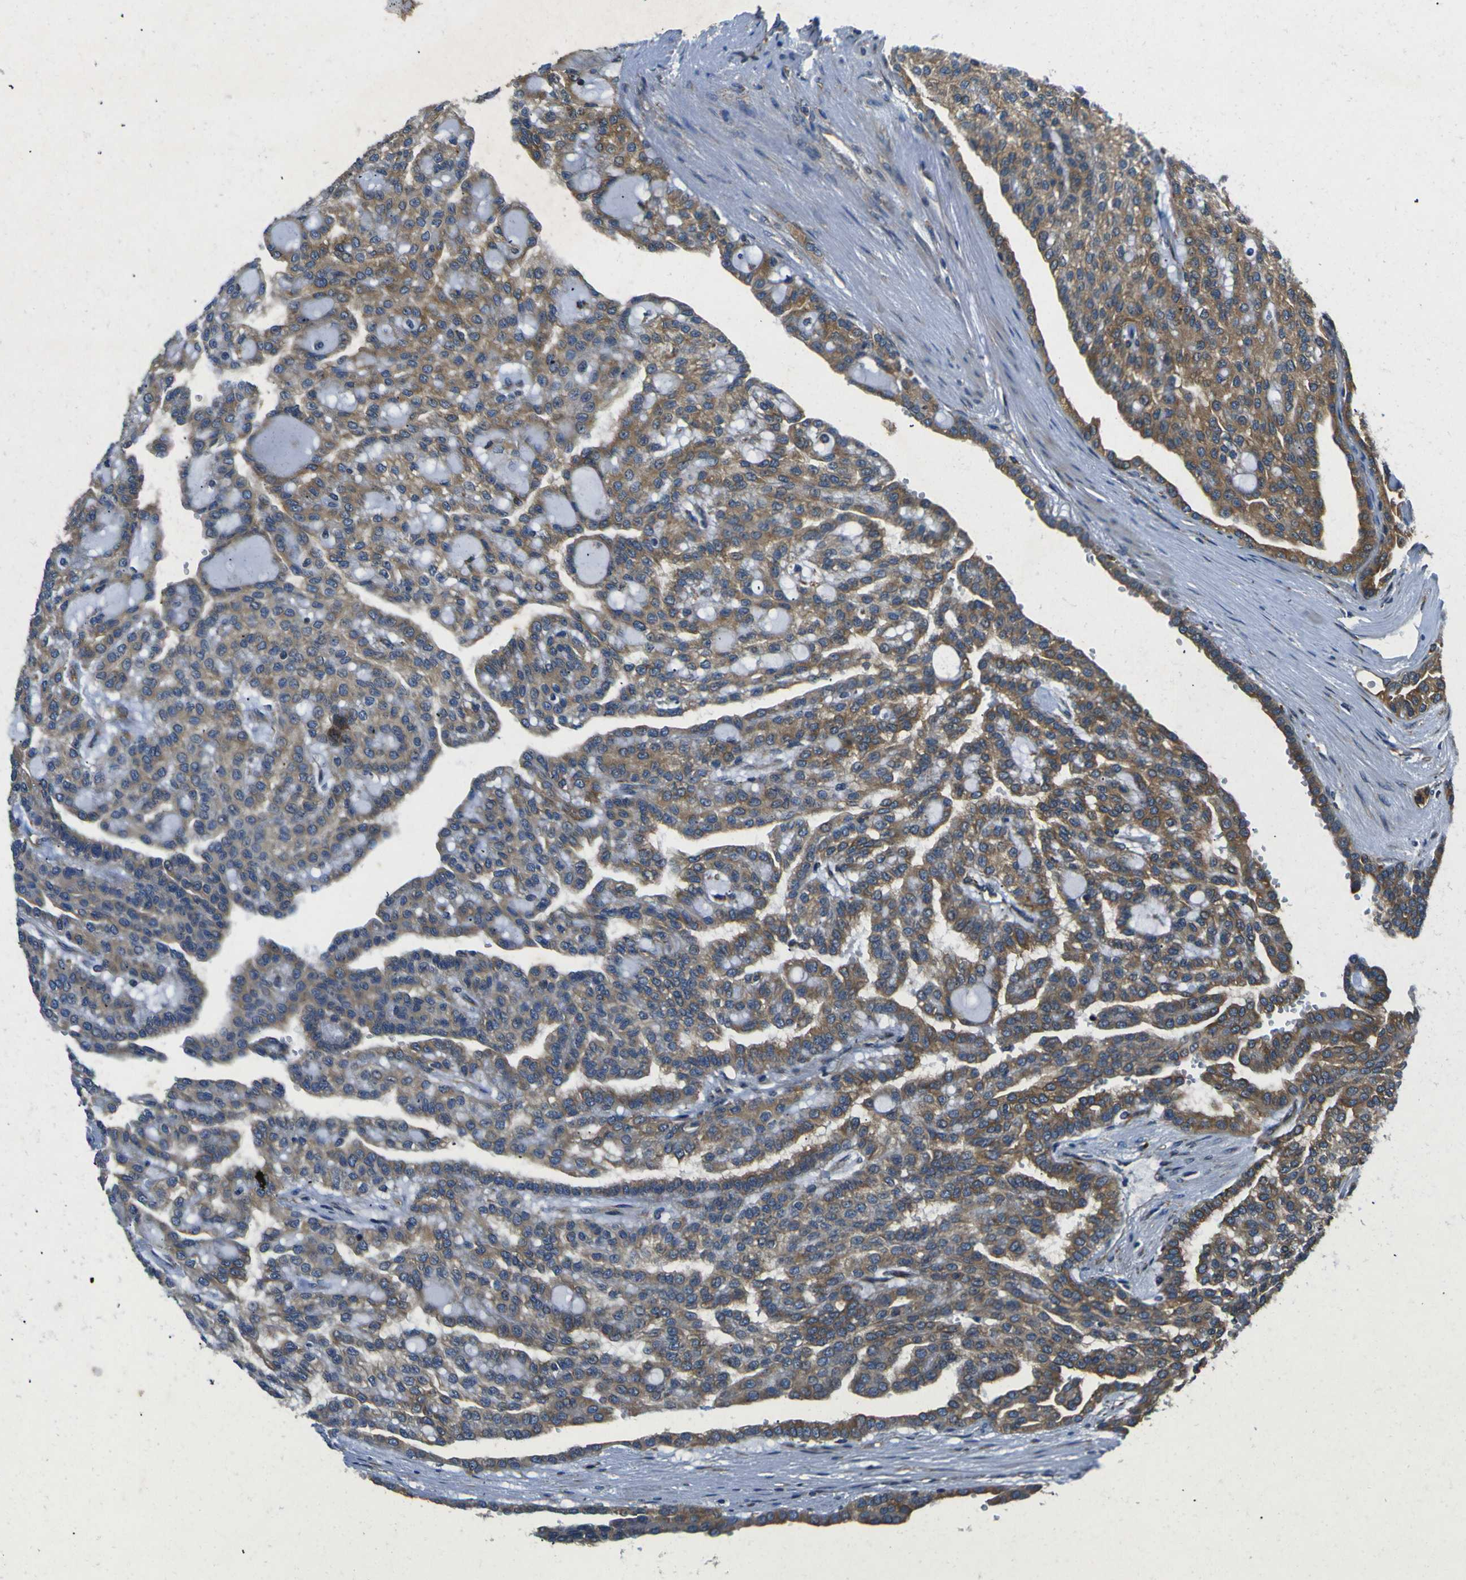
{"staining": {"intensity": "moderate", "quantity": ">75%", "location": "cytoplasmic/membranous"}, "tissue": "renal cancer", "cell_type": "Tumor cells", "image_type": "cancer", "snomed": [{"axis": "morphology", "description": "Adenocarcinoma, NOS"}, {"axis": "topography", "description": "Kidney"}], "caption": "Renal cancer stained with IHC displays moderate cytoplasmic/membranous positivity in about >75% of tumor cells.", "gene": "RPSA", "patient": {"sex": "male", "age": 63}}